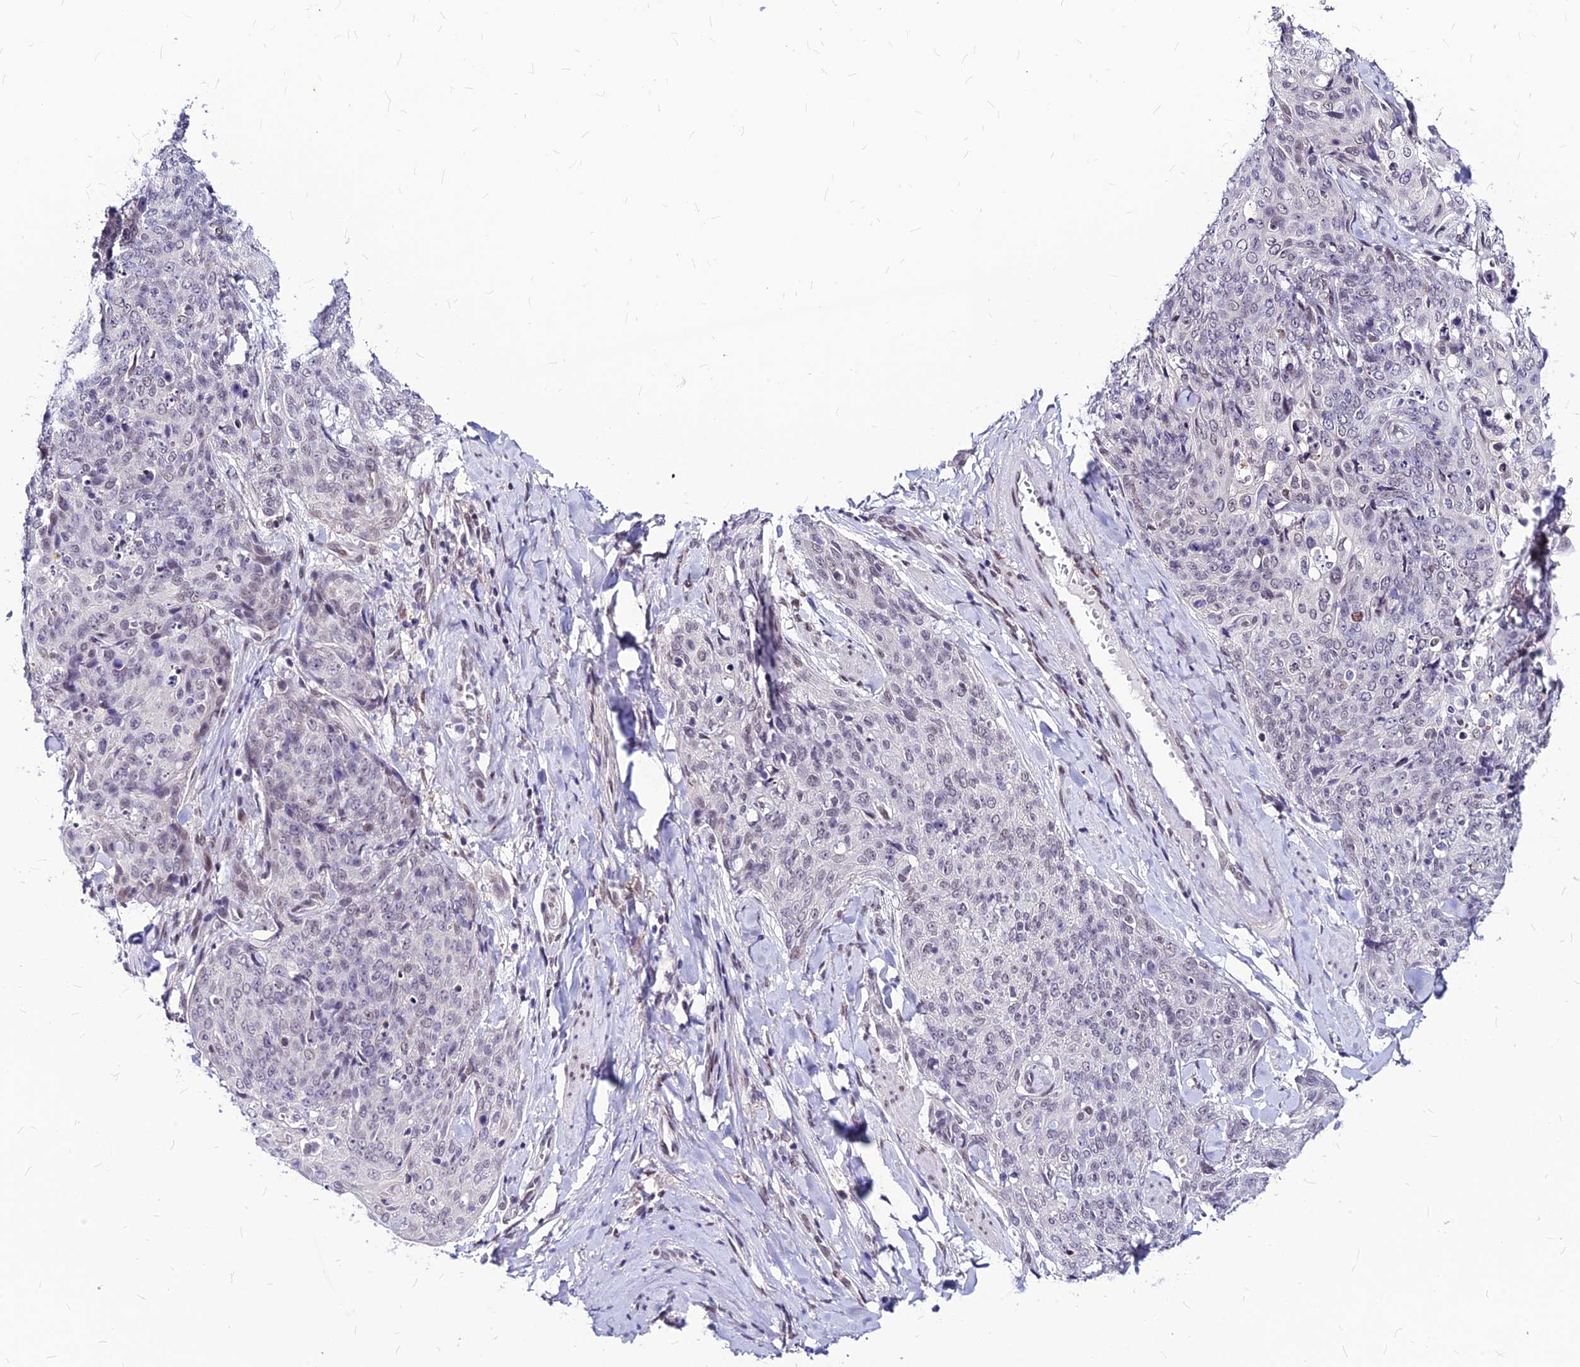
{"staining": {"intensity": "negative", "quantity": "none", "location": "none"}, "tissue": "skin cancer", "cell_type": "Tumor cells", "image_type": "cancer", "snomed": [{"axis": "morphology", "description": "Squamous cell carcinoma, NOS"}, {"axis": "topography", "description": "Skin"}, {"axis": "topography", "description": "Vulva"}], "caption": "Immunohistochemical staining of skin cancer (squamous cell carcinoma) shows no significant positivity in tumor cells. (DAB immunohistochemistry (IHC) with hematoxylin counter stain).", "gene": "KCTD13", "patient": {"sex": "female", "age": 85}}